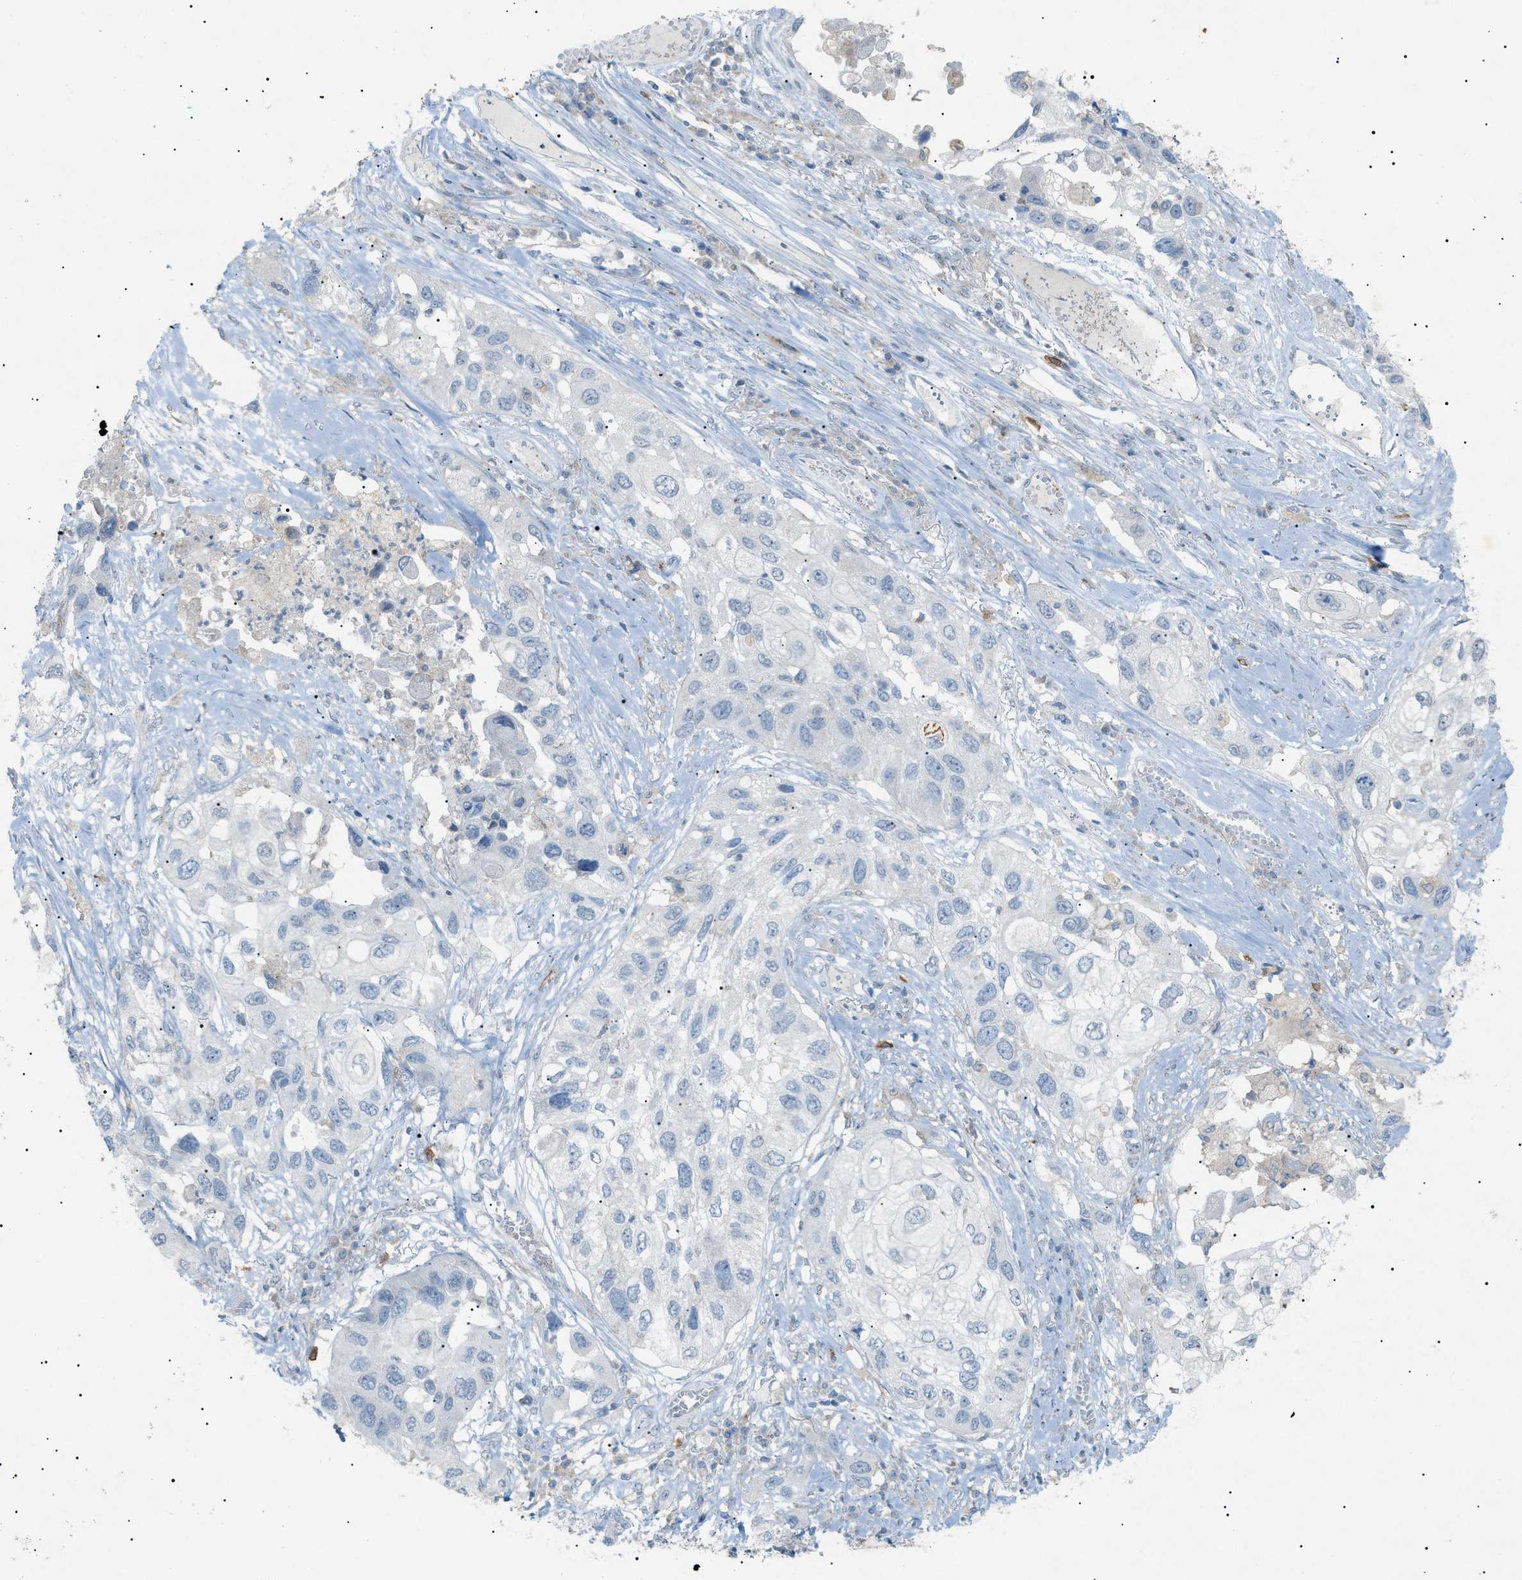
{"staining": {"intensity": "negative", "quantity": "none", "location": "none"}, "tissue": "lung cancer", "cell_type": "Tumor cells", "image_type": "cancer", "snomed": [{"axis": "morphology", "description": "Squamous cell carcinoma, NOS"}, {"axis": "topography", "description": "Lung"}], "caption": "IHC image of neoplastic tissue: human lung cancer (squamous cell carcinoma) stained with DAB displays no significant protein positivity in tumor cells. Nuclei are stained in blue.", "gene": "BTK", "patient": {"sex": "male", "age": 71}}